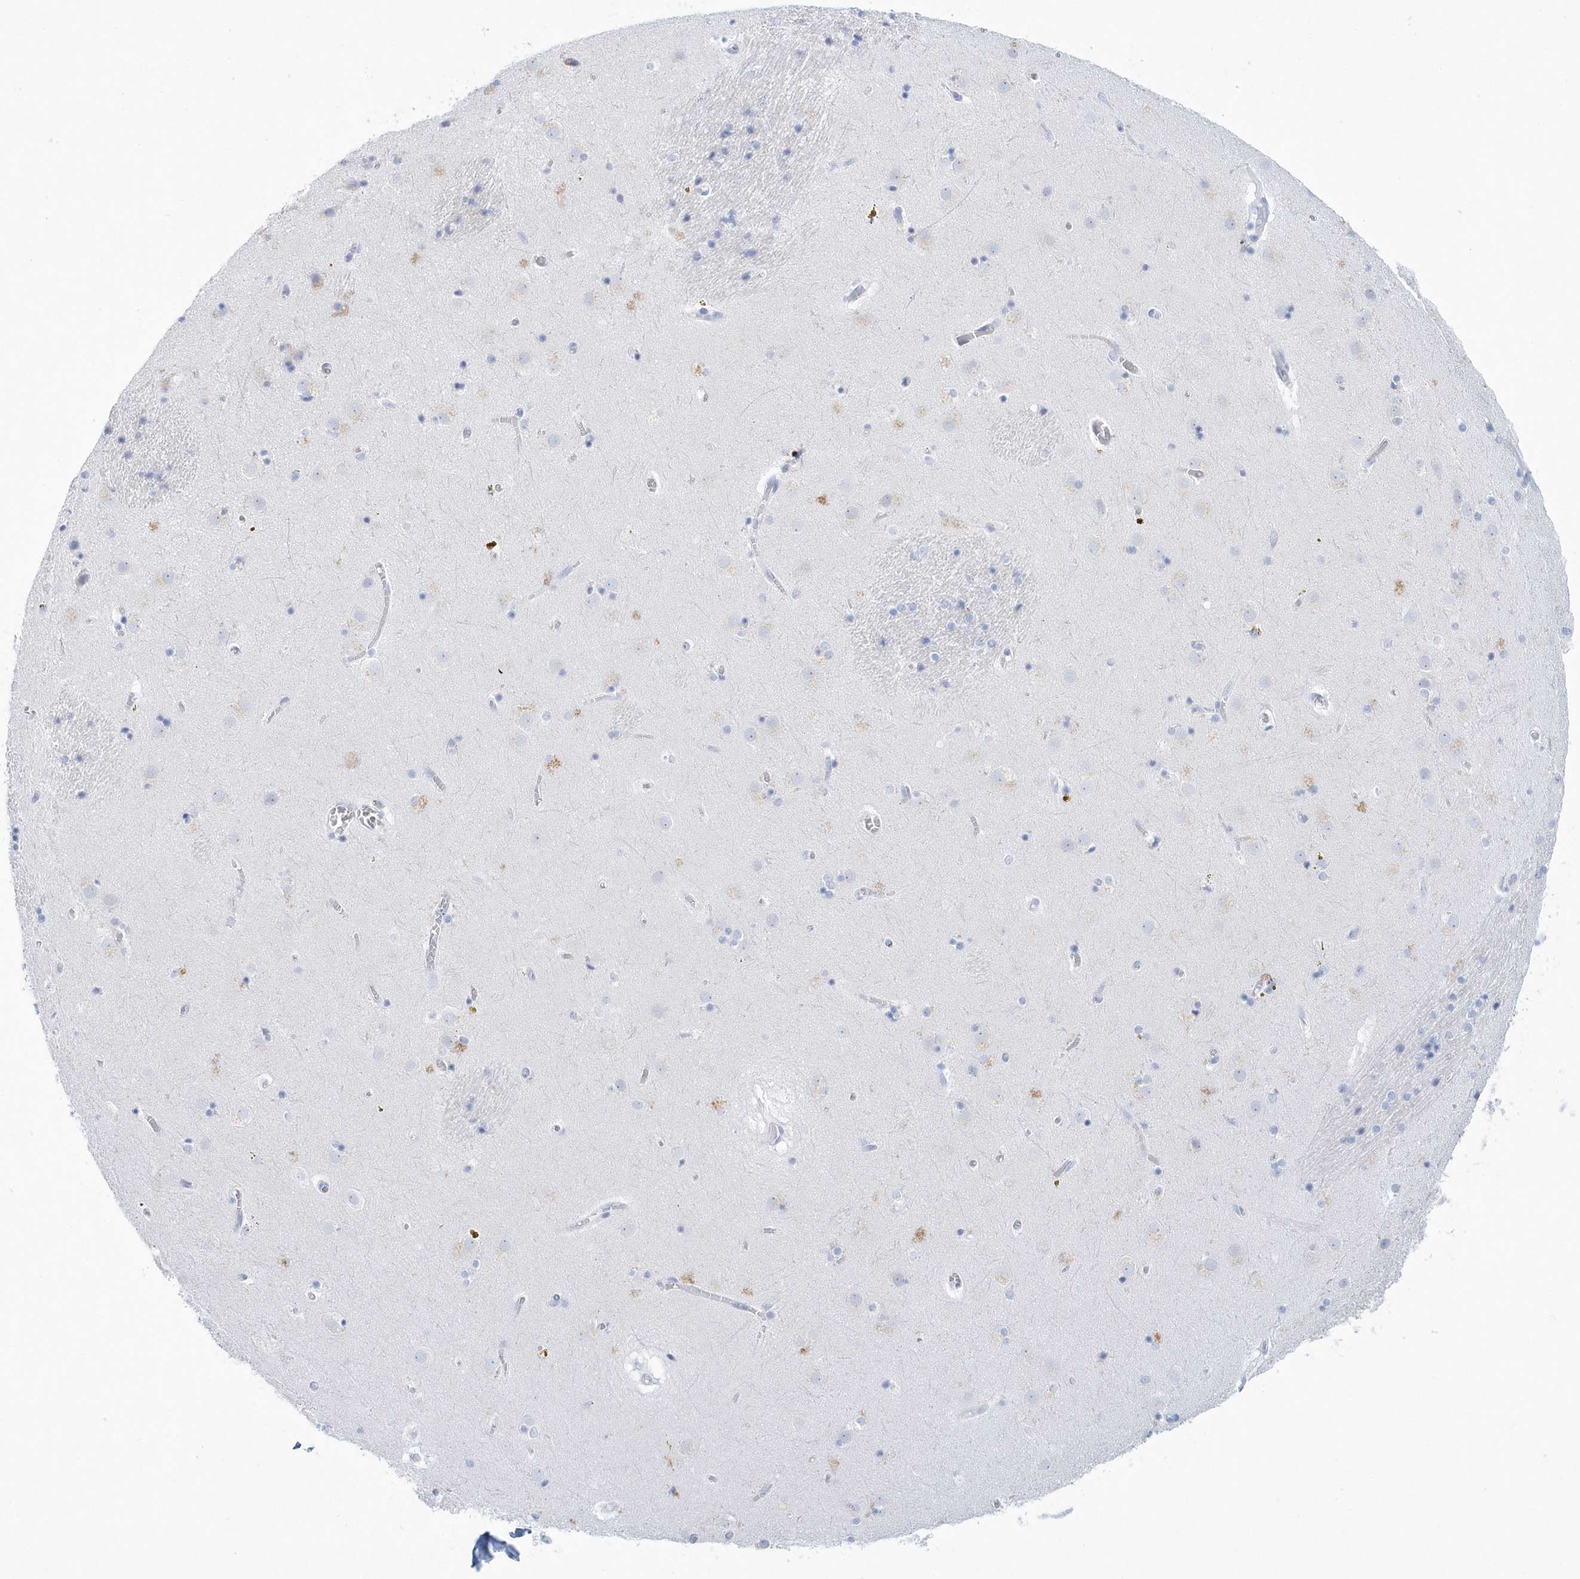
{"staining": {"intensity": "negative", "quantity": "none", "location": "none"}, "tissue": "caudate", "cell_type": "Glial cells", "image_type": "normal", "snomed": [{"axis": "morphology", "description": "Normal tissue, NOS"}, {"axis": "topography", "description": "Lateral ventricle wall"}], "caption": "The IHC micrograph has no significant staining in glial cells of caudate. The staining was performed using DAB (3,3'-diaminobenzidine) to visualize the protein expression in brown, while the nuclei were stained in blue with hematoxylin (Magnification: 20x).", "gene": "PTPRO", "patient": {"sex": "male", "age": 70}}